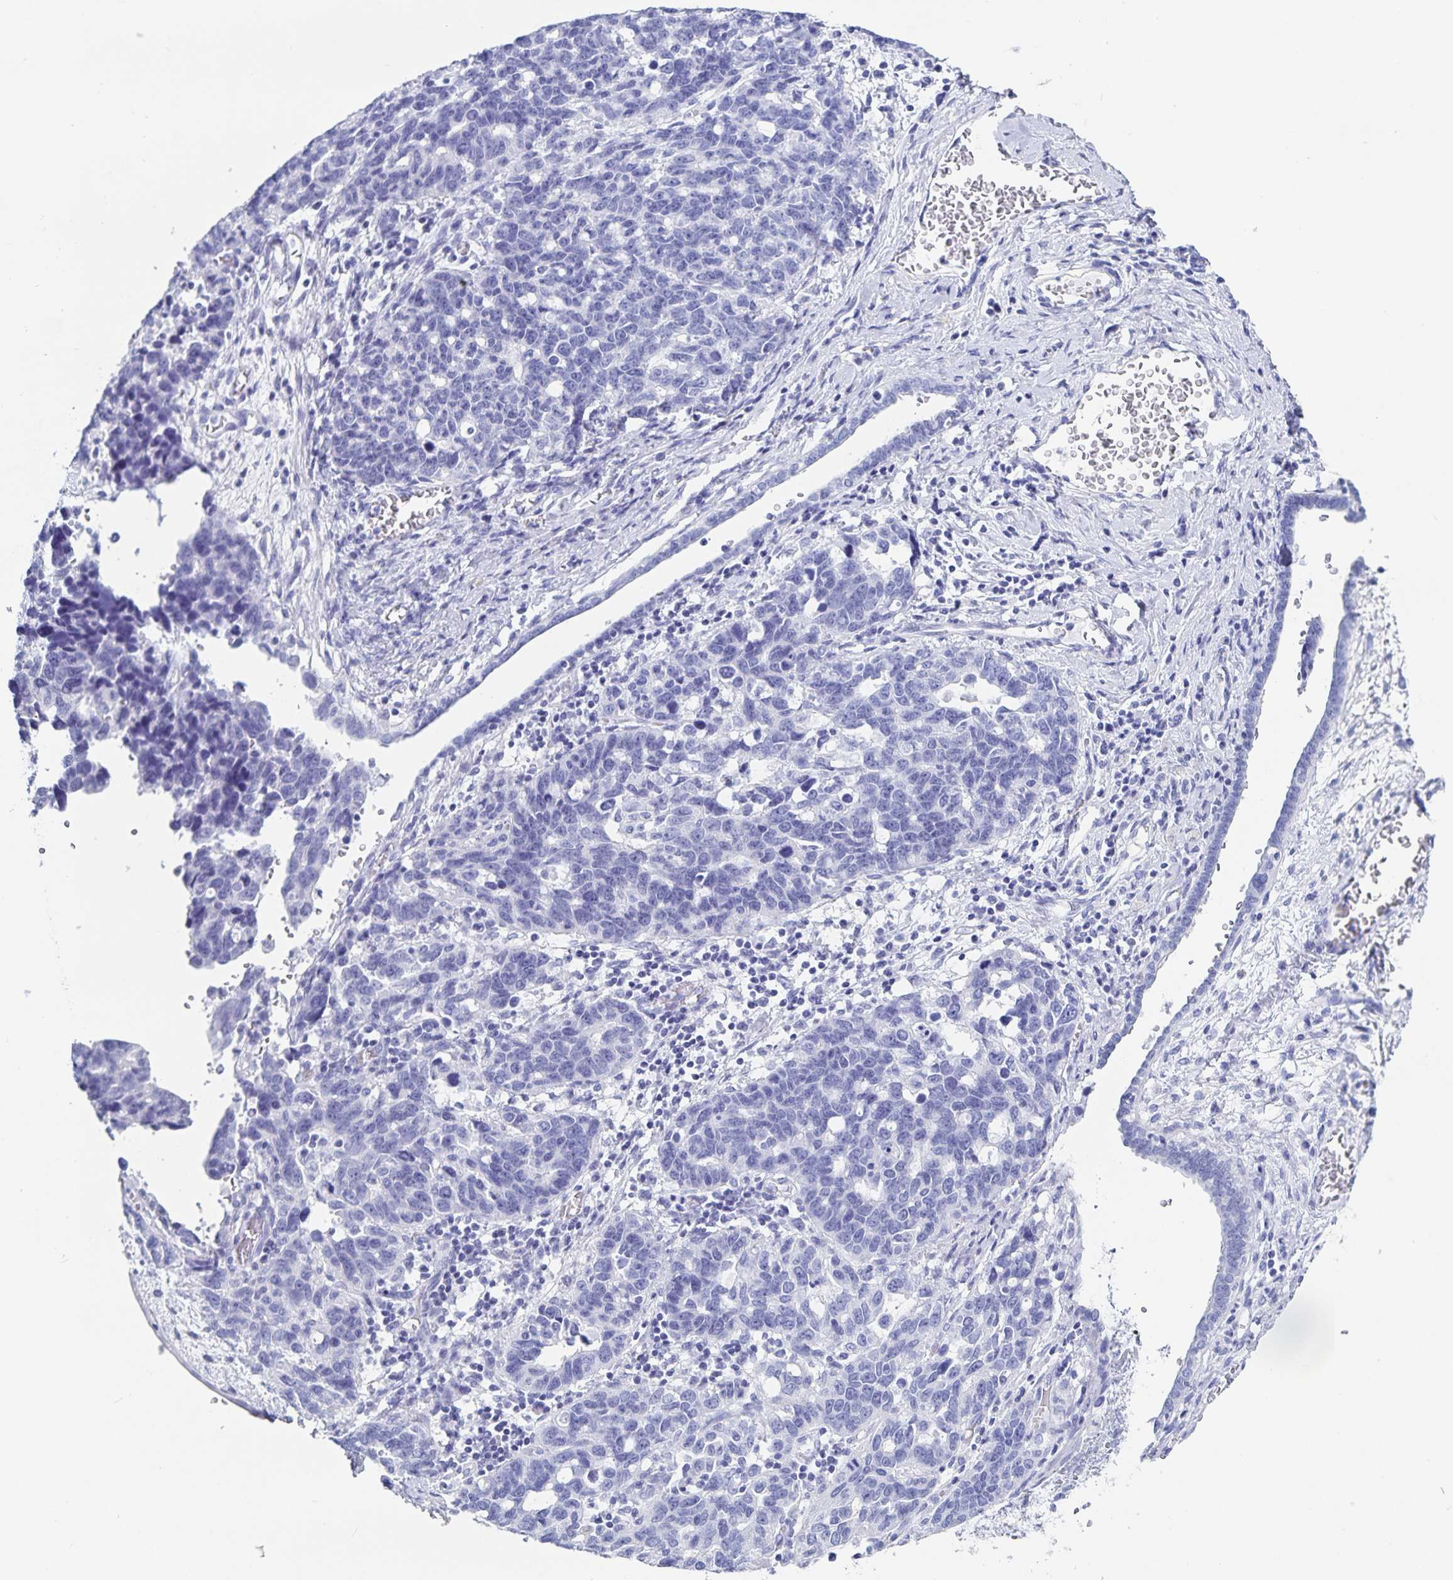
{"staining": {"intensity": "negative", "quantity": "none", "location": "none"}, "tissue": "ovarian cancer", "cell_type": "Tumor cells", "image_type": "cancer", "snomed": [{"axis": "morphology", "description": "Cystadenocarcinoma, serous, NOS"}, {"axis": "topography", "description": "Ovary"}], "caption": "This histopathology image is of ovarian serous cystadenocarcinoma stained with IHC to label a protein in brown with the nuclei are counter-stained blue. There is no expression in tumor cells. The staining is performed using DAB brown chromogen with nuclei counter-stained in using hematoxylin.", "gene": "C19orf73", "patient": {"sex": "female", "age": 69}}